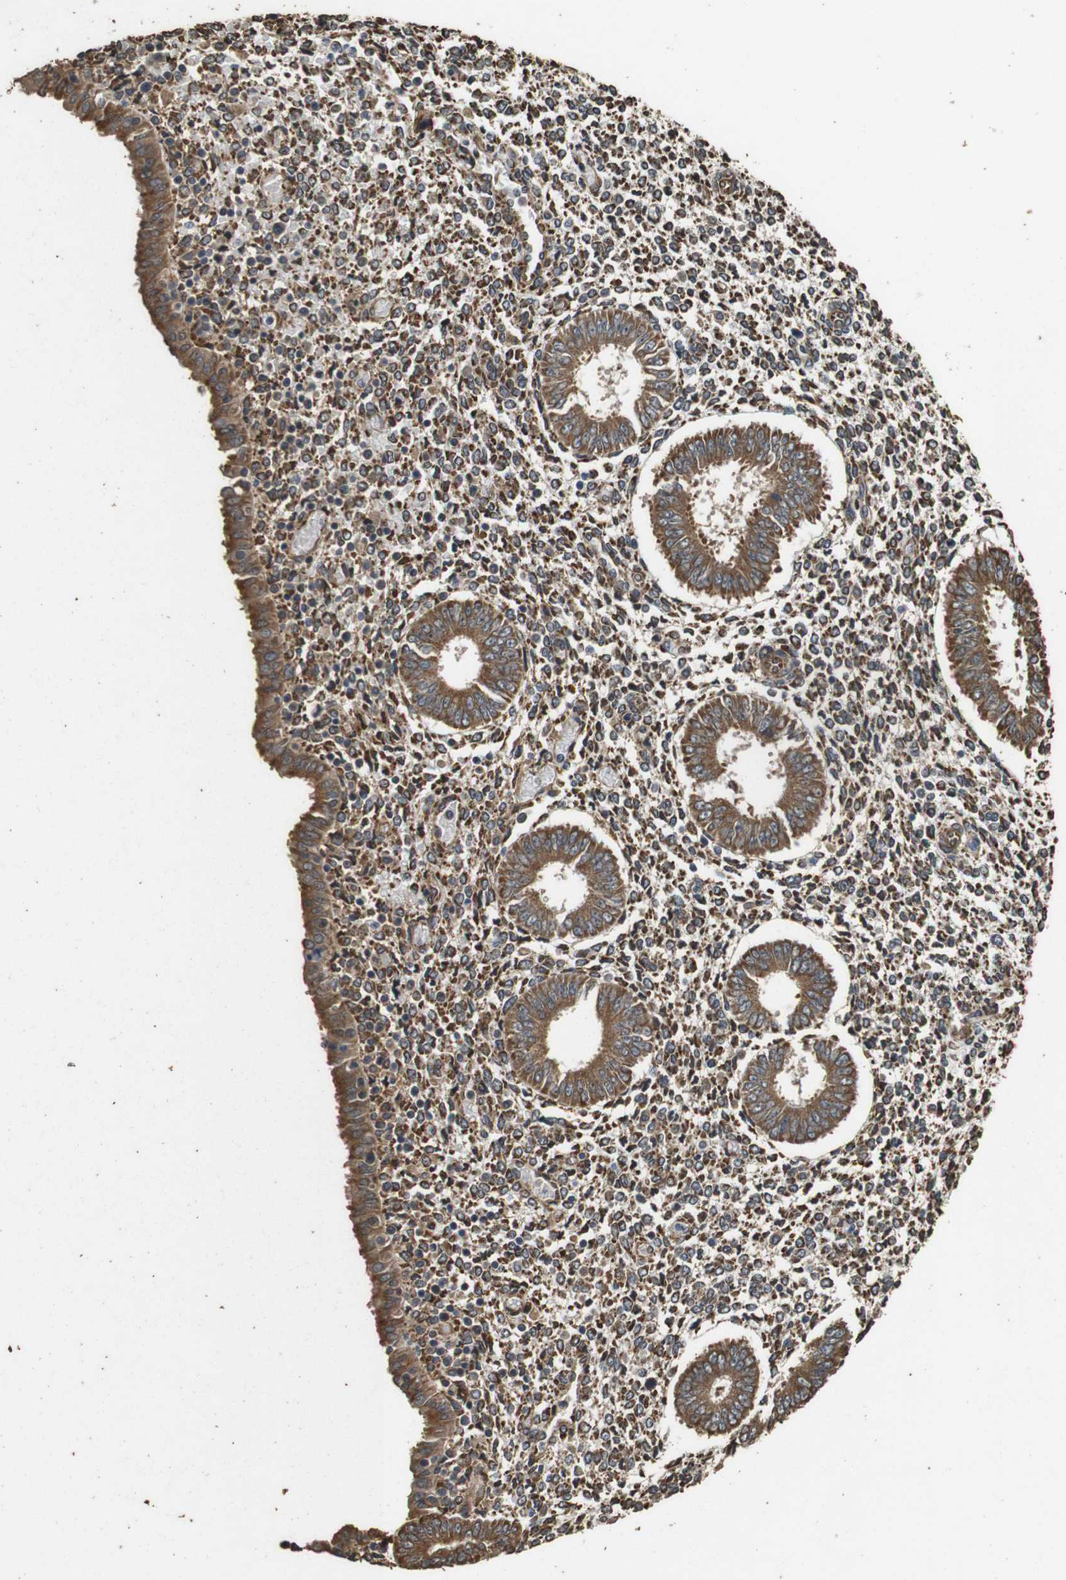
{"staining": {"intensity": "moderate", "quantity": ">75%", "location": "cytoplasmic/membranous"}, "tissue": "endometrium", "cell_type": "Cells in endometrial stroma", "image_type": "normal", "snomed": [{"axis": "morphology", "description": "Normal tissue, NOS"}, {"axis": "topography", "description": "Endometrium"}], "caption": "Immunohistochemical staining of benign human endometrium reveals moderate cytoplasmic/membranous protein expression in about >75% of cells in endometrial stroma. (IHC, brightfield microscopy, high magnification).", "gene": "CNPY4", "patient": {"sex": "female", "age": 35}}